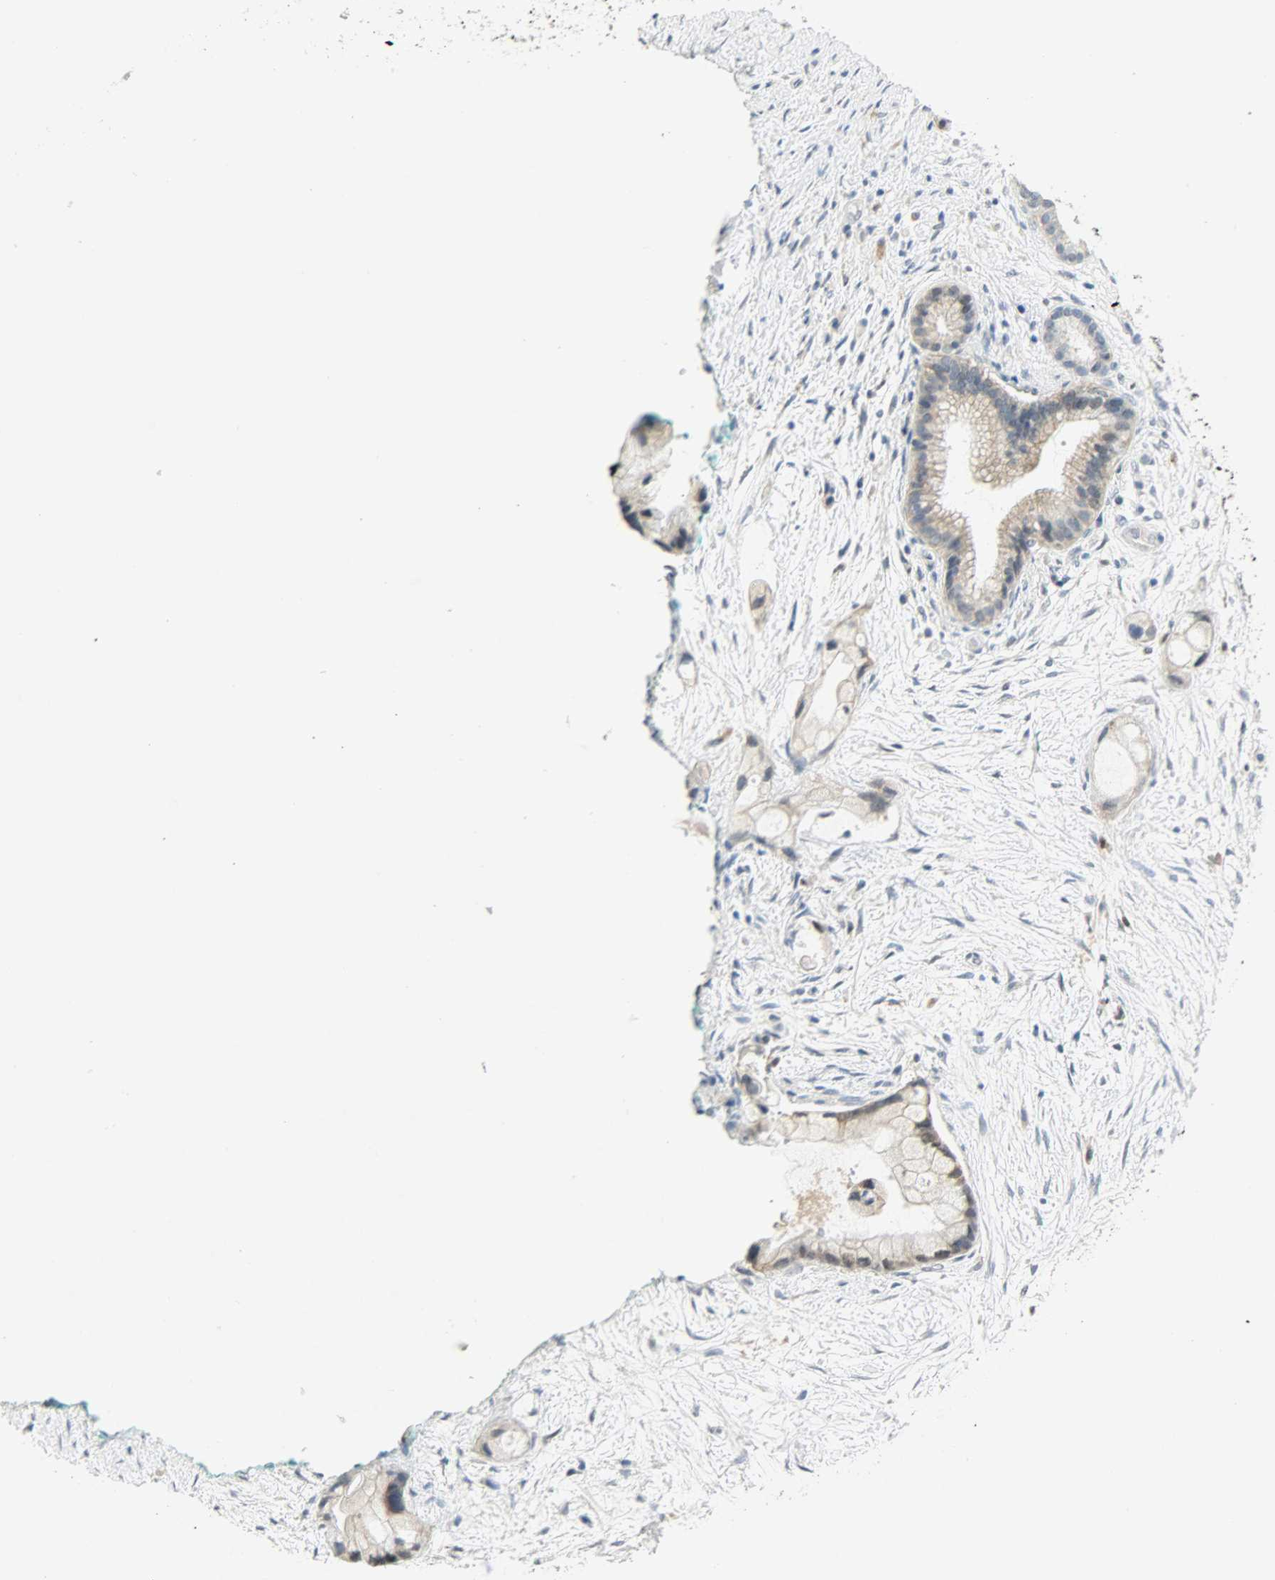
{"staining": {"intensity": "weak", "quantity": ">75%", "location": "cytoplasmic/membranous,nuclear"}, "tissue": "pancreatic cancer", "cell_type": "Tumor cells", "image_type": "cancer", "snomed": [{"axis": "morphology", "description": "Adenocarcinoma, NOS"}, {"axis": "topography", "description": "Pancreas"}], "caption": "A histopathology image of pancreatic adenocarcinoma stained for a protein shows weak cytoplasmic/membranous and nuclear brown staining in tumor cells.", "gene": "PPARG", "patient": {"sex": "female", "age": 59}}